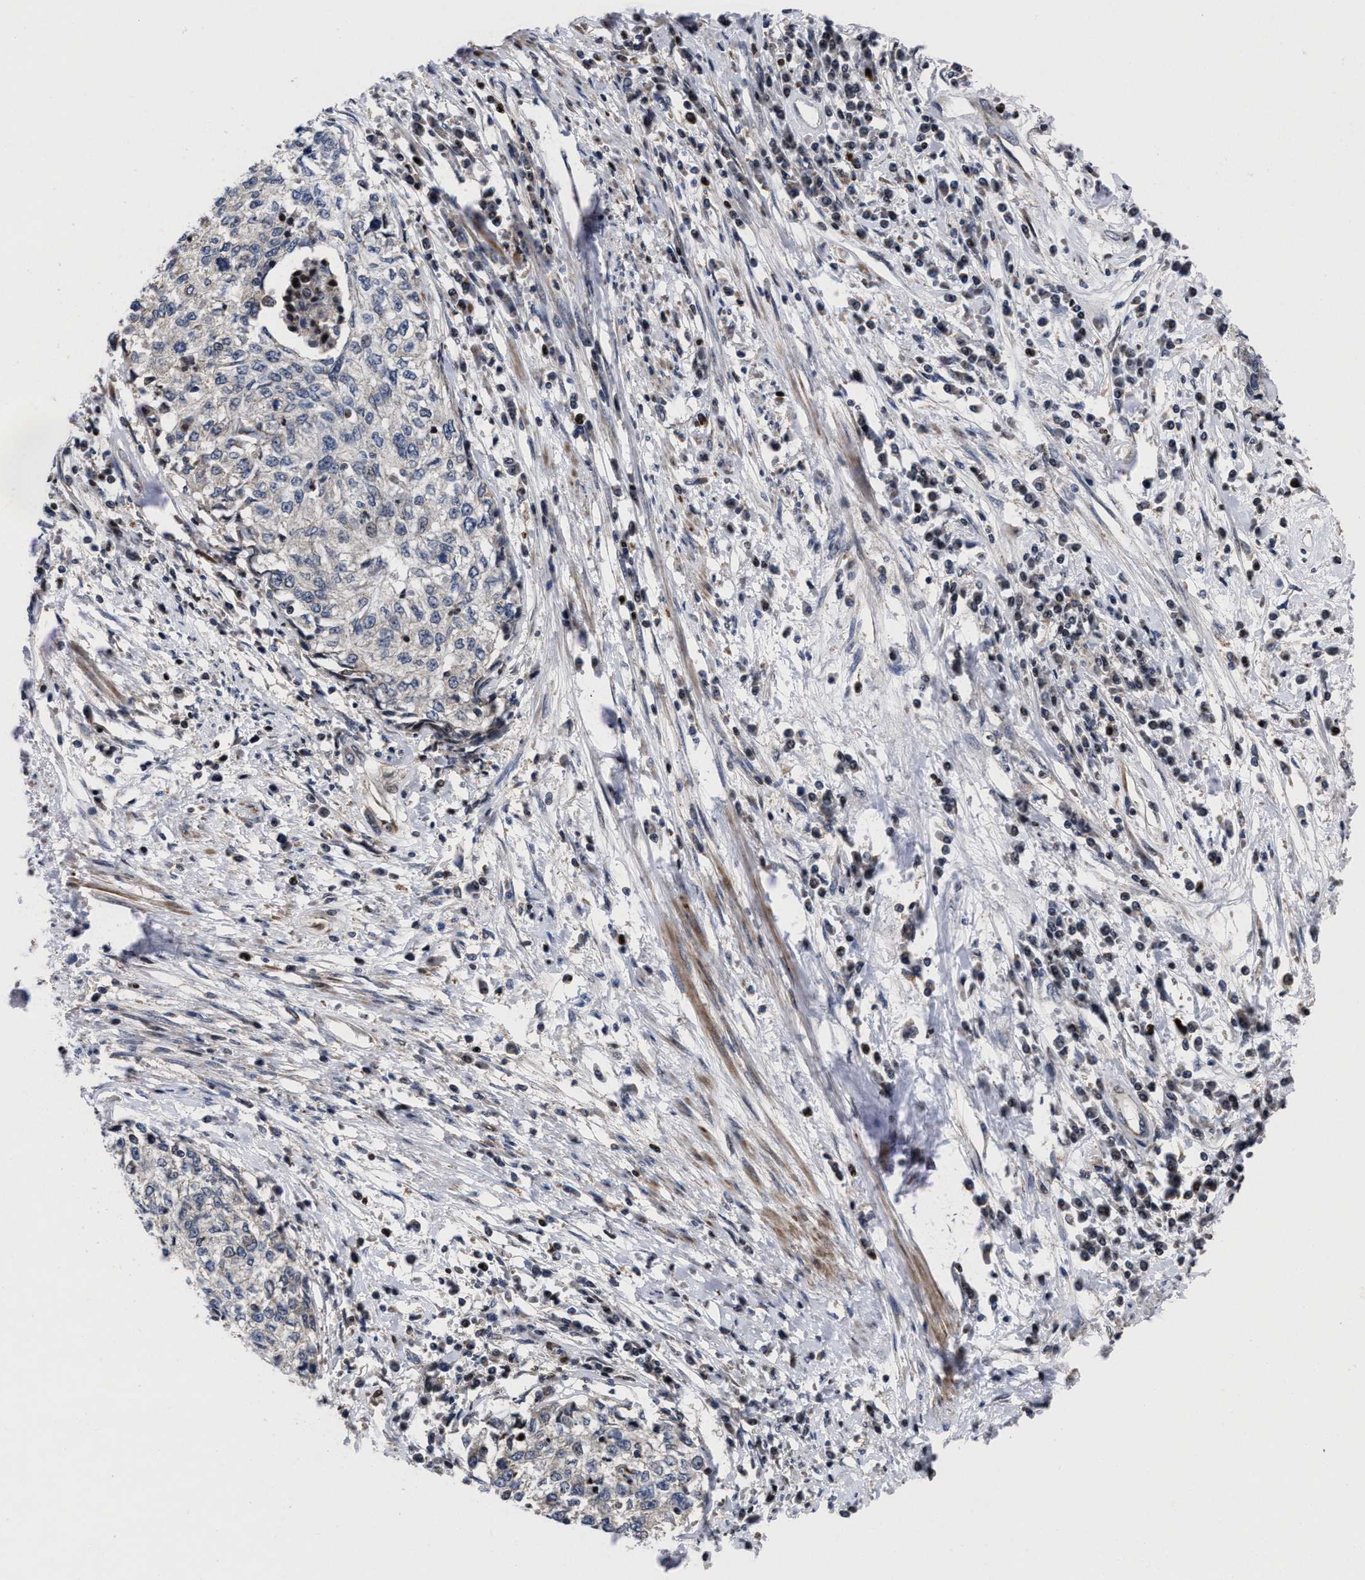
{"staining": {"intensity": "weak", "quantity": "<25%", "location": "cytoplasmic/membranous"}, "tissue": "cervical cancer", "cell_type": "Tumor cells", "image_type": "cancer", "snomed": [{"axis": "morphology", "description": "Squamous cell carcinoma, NOS"}, {"axis": "topography", "description": "Cervix"}], "caption": "A micrograph of cervical squamous cell carcinoma stained for a protein shows no brown staining in tumor cells.", "gene": "MRPL50", "patient": {"sex": "female", "age": 57}}